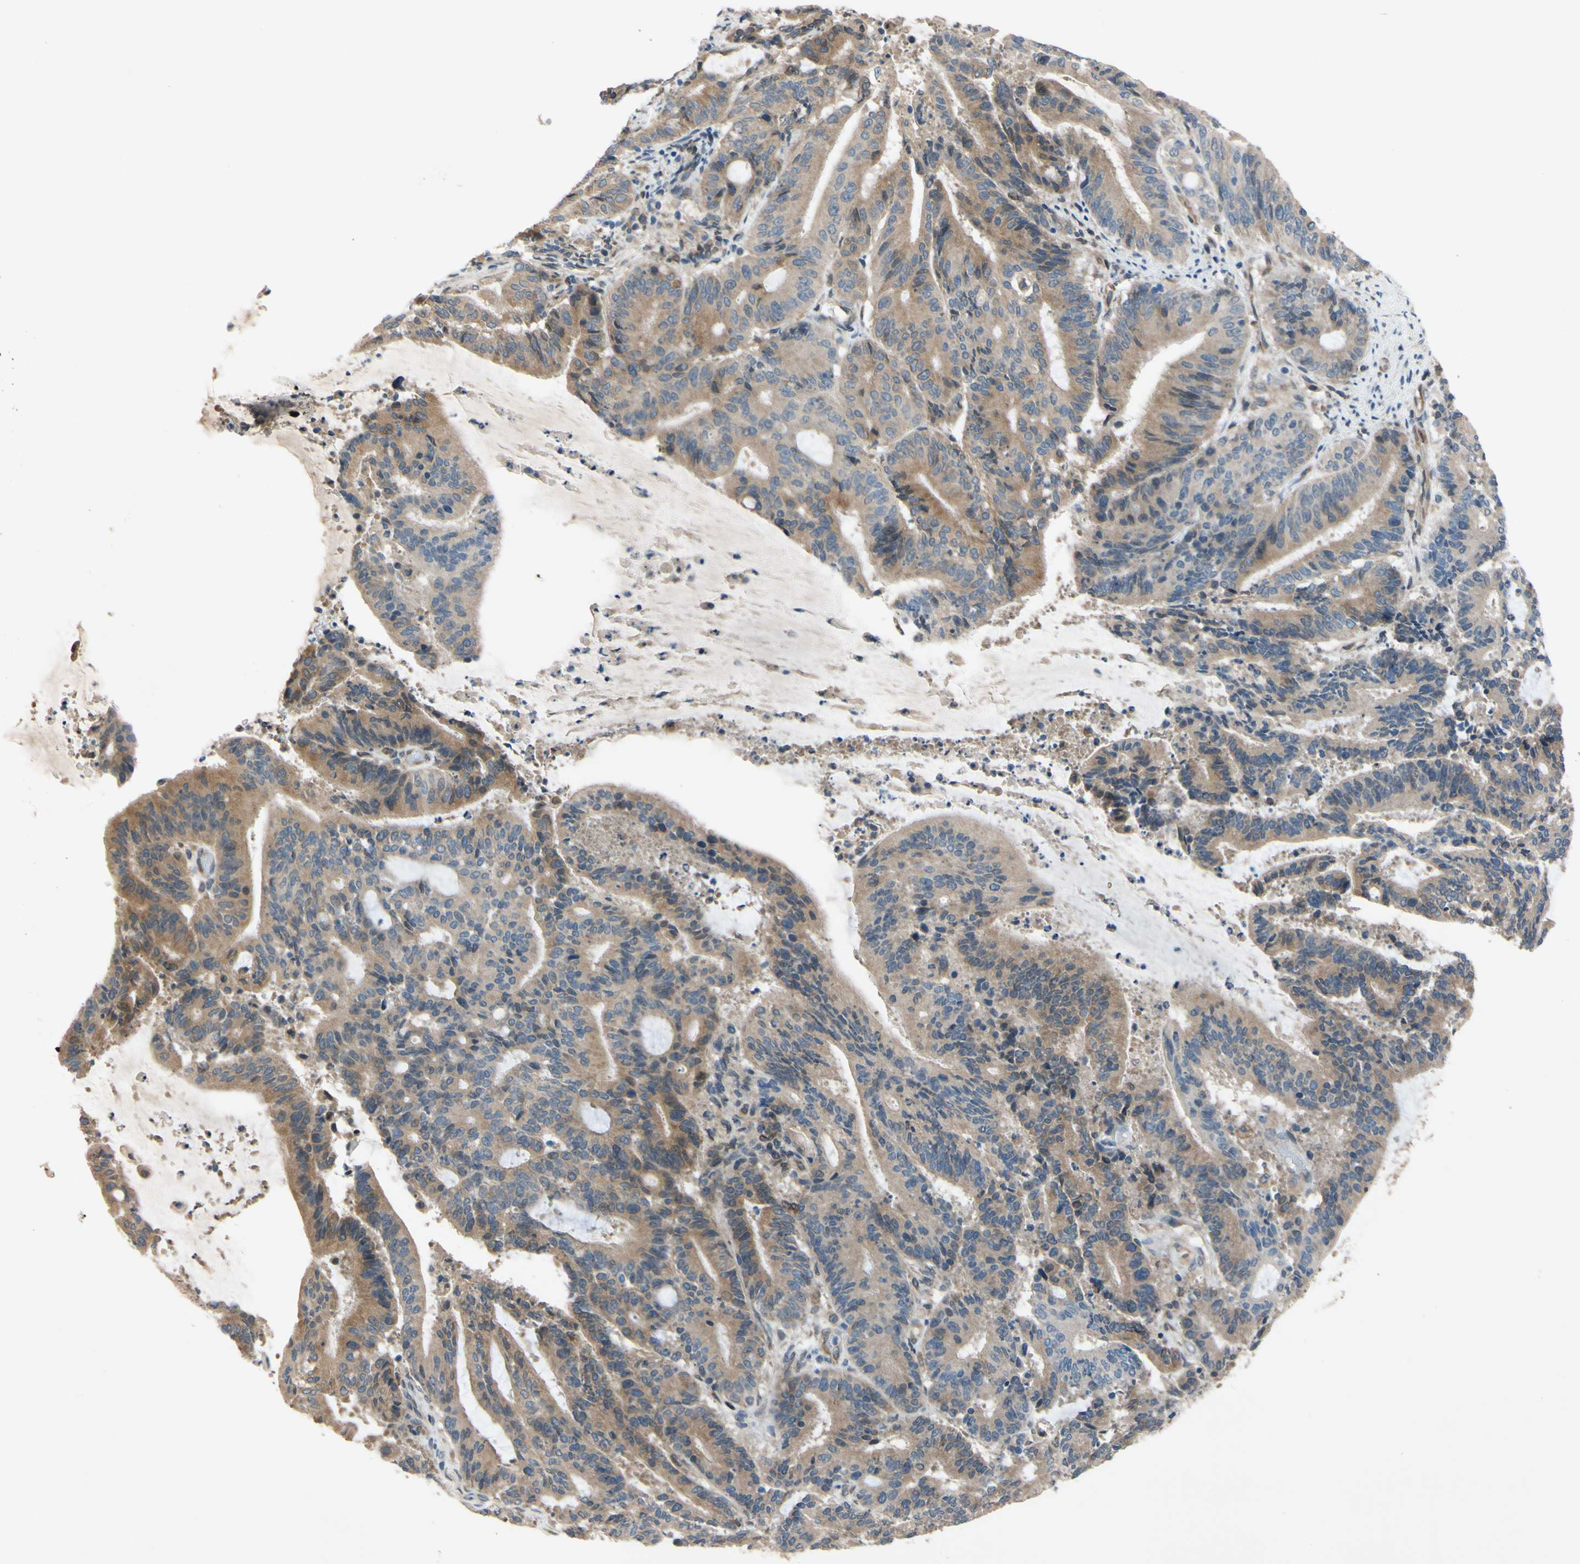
{"staining": {"intensity": "weak", "quantity": ">75%", "location": "cytoplasmic/membranous"}, "tissue": "liver cancer", "cell_type": "Tumor cells", "image_type": "cancer", "snomed": [{"axis": "morphology", "description": "Cholangiocarcinoma"}, {"axis": "topography", "description": "Liver"}], "caption": "Tumor cells demonstrate low levels of weak cytoplasmic/membranous positivity in approximately >75% of cells in human liver cholangiocarcinoma. Ihc stains the protein in brown and the nuclei are stained blue.", "gene": "PRXL2A", "patient": {"sex": "female", "age": 73}}